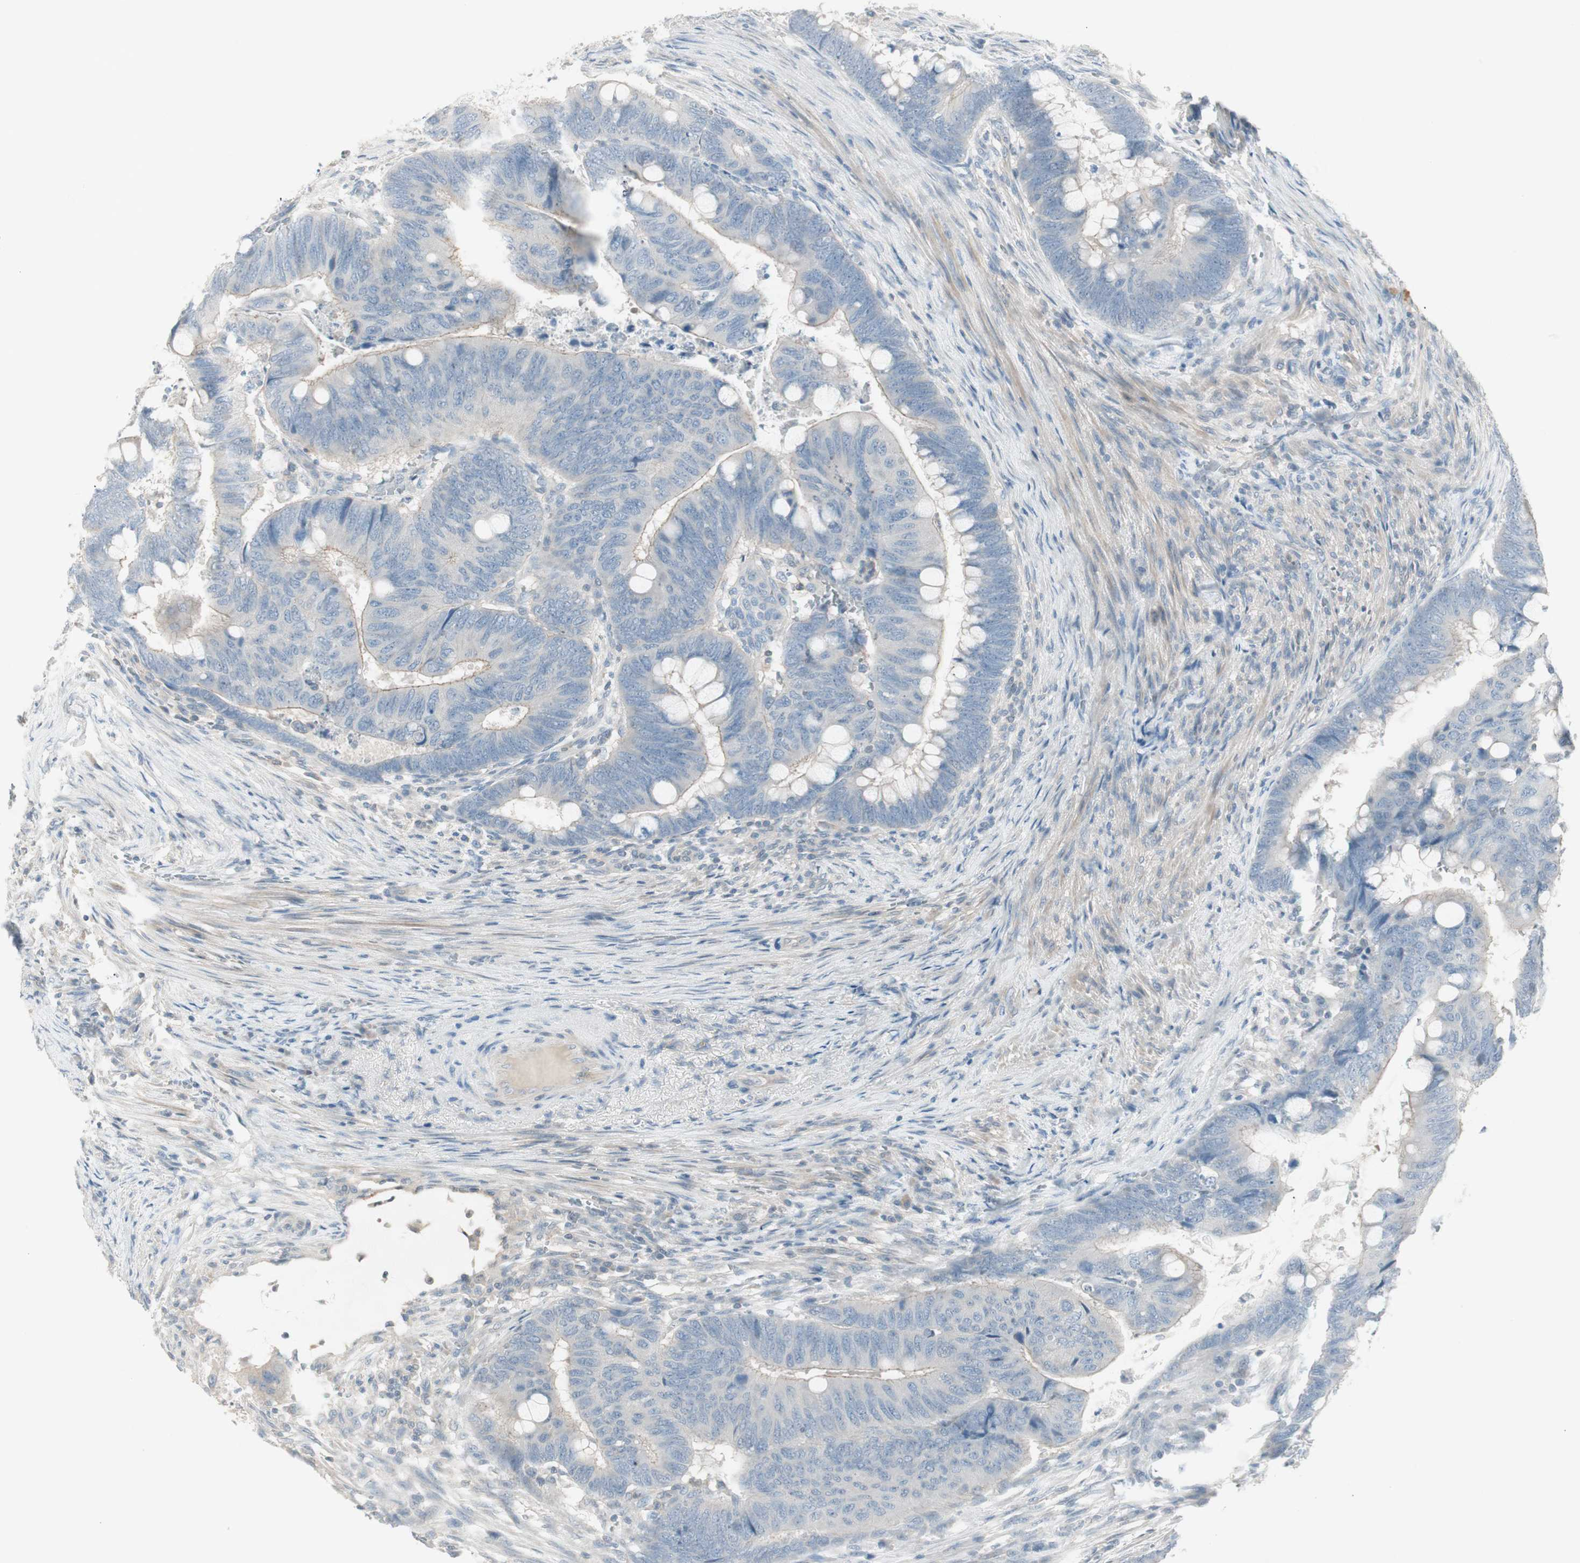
{"staining": {"intensity": "weak", "quantity": "25%-75%", "location": "cytoplasmic/membranous"}, "tissue": "colorectal cancer", "cell_type": "Tumor cells", "image_type": "cancer", "snomed": [{"axis": "morphology", "description": "Normal tissue, NOS"}, {"axis": "morphology", "description": "Adenocarcinoma, NOS"}, {"axis": "topography", "description": "Rectum"}, {"axis": "topography", "description": "Peripheral nerve tissue"}], "caption": "Weak cytoplasmic/membranous staining is appreciated in about 25%-75% of tumor cells in colorectal adenocarcinoma.", "gene": "ITLN2", "patient": {"sex": "male", "age": 92}}